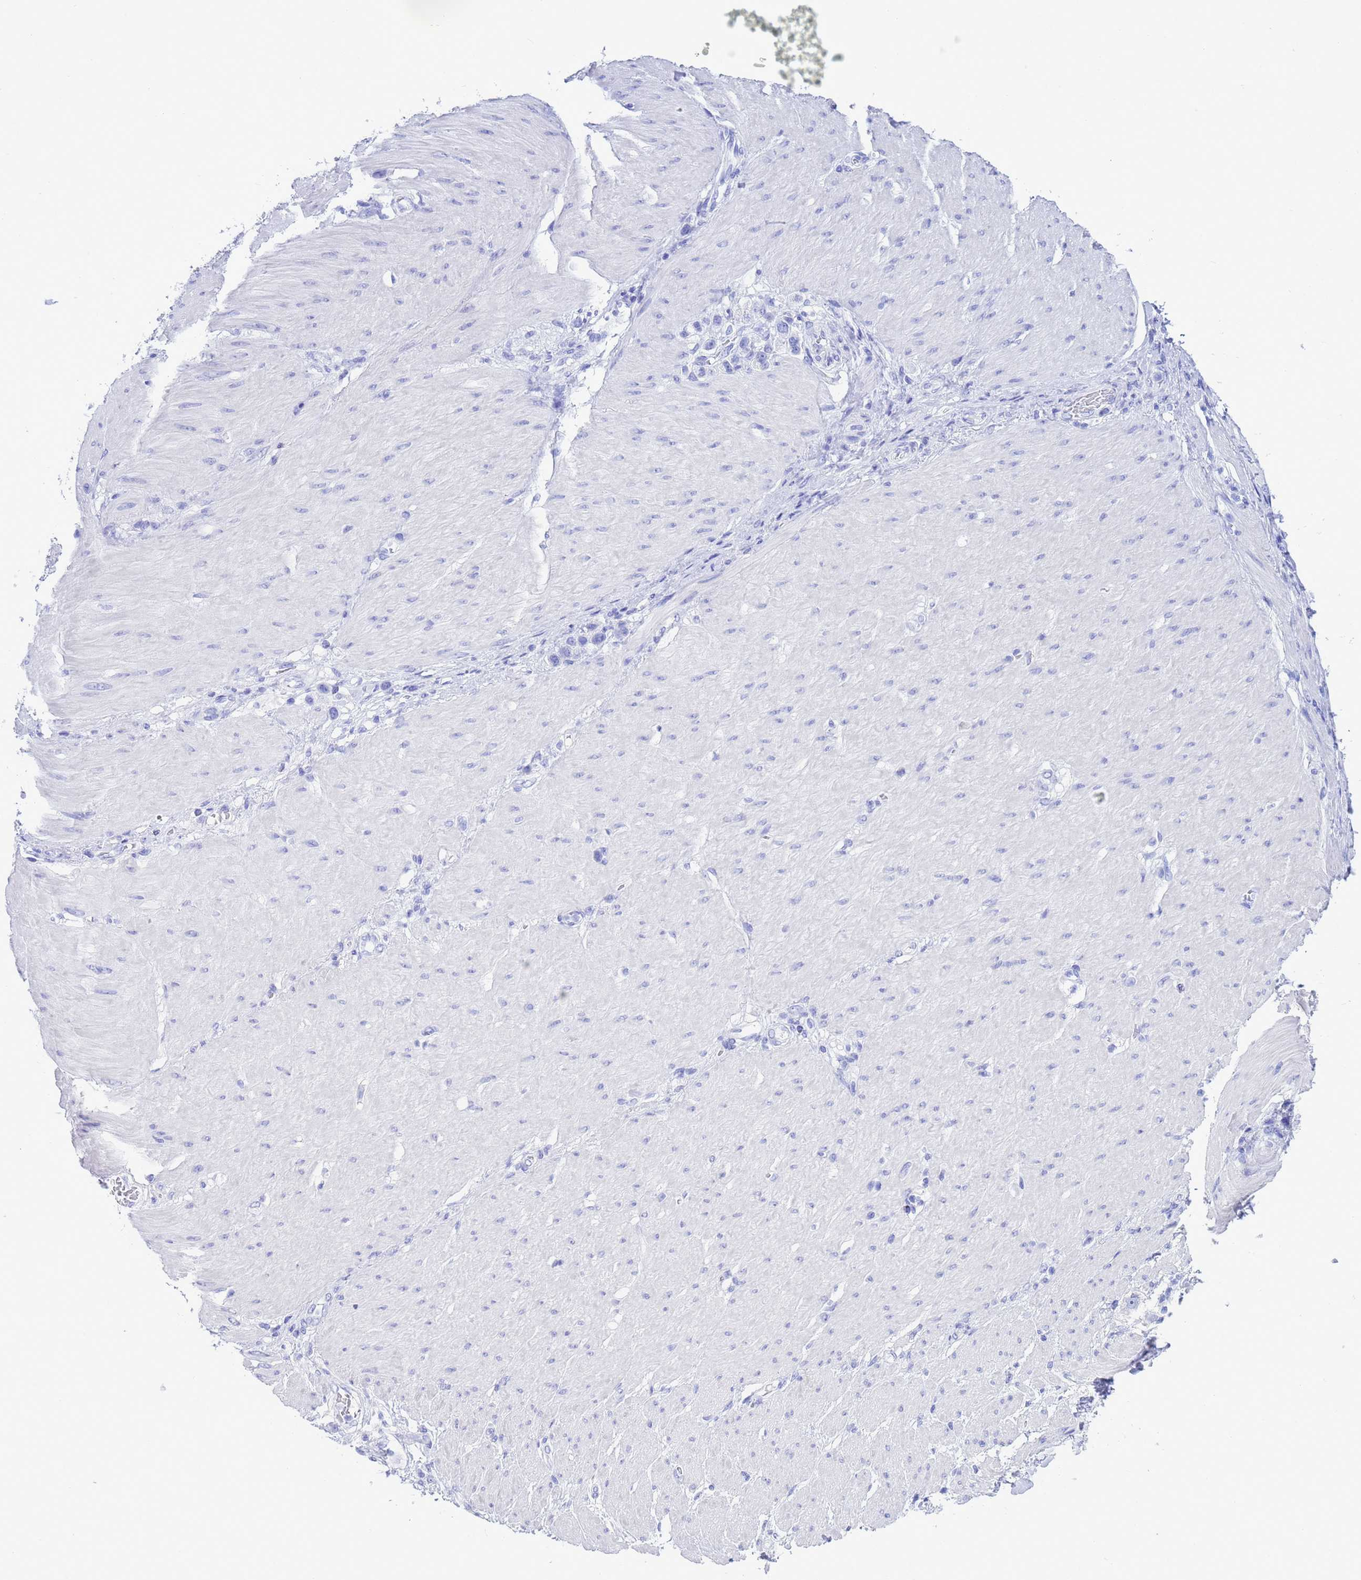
{"staining": {"intensity": "negative", "quantity": "none", "location": "none"}, "tissue": "stomach cancer", "cell_type": "Tumor cells", "image_type": "cancer", "snomed": [{"axis": "morphology", "description": "Normal tissue, NOS"}, {"axis": "morphology", "description": "Adenocarcinoma, NOS"}, {"axis": "topography", "description": "Stomach, upper"}, {"axis": "topography", "description": "Stomach"}], "caption": "The histopathology image reveals no significant staining in tumor cells of adenocarcinoma (stomach). Nuclei are stained in blue.", "gene": "GSTM1", "patient": {"sex": "female", "age": 65}}